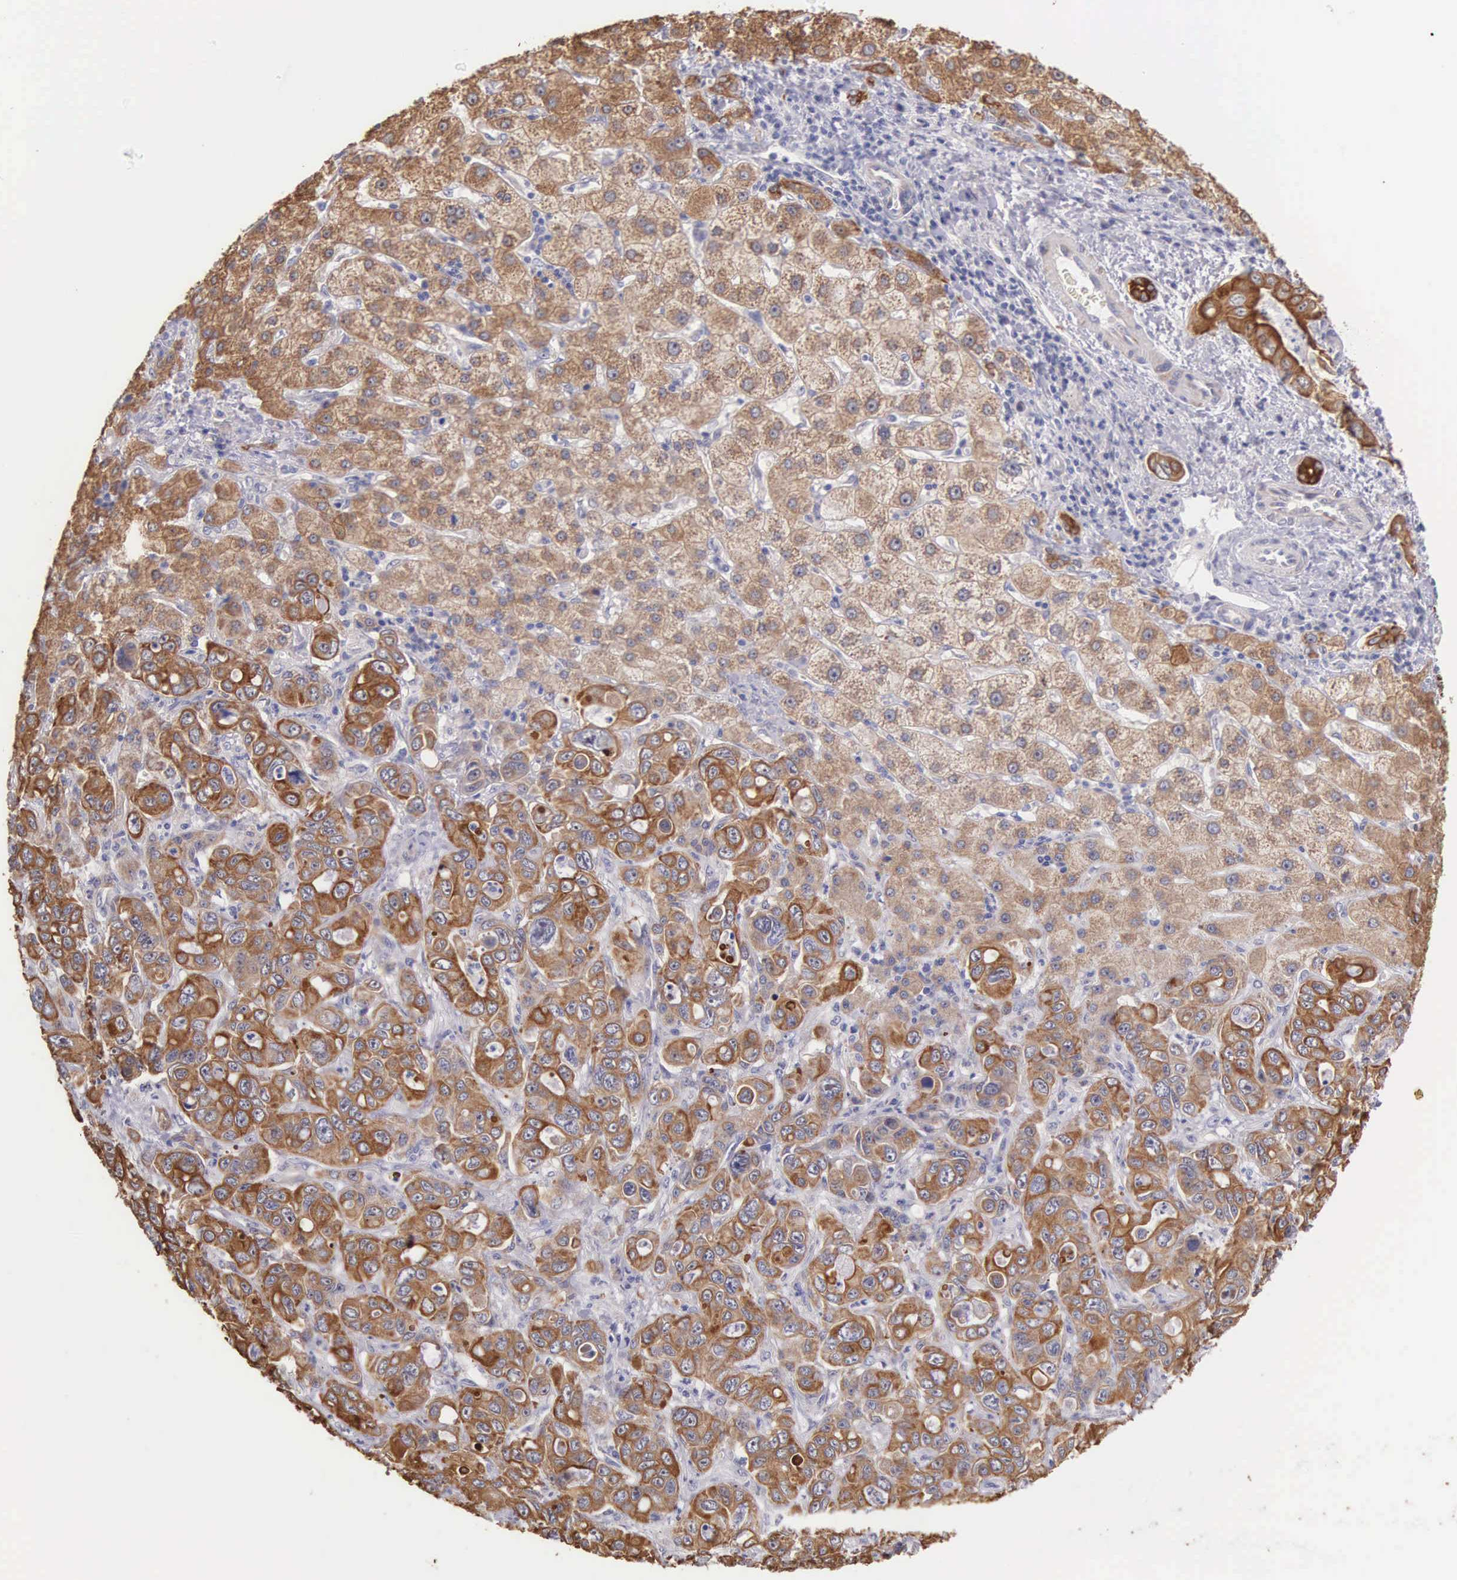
{"staining": {"intensity": "moderate", "quantity": ">75%", "location": "cytoplasmic/membranous"}, "tissue": "liver cancer", "cell_type": "Tumor cells", "image_type": "cancer", "snomed": [{"axis": "morphology", "description": "Cholangiocarcinoma"}, {"axis": "topography", "description": "Liver"}], "caption": "Brown immunohistochemical staining in liver cancer (cholangiocarcinoma) shows moderate cytoplasmic/membranous staining in approximately >75% of tumor cells. The staining is performed using DAB brown chromogen to label protein expression. The nuclei are counter-stained blue using hematoxylin.", "gene": "PIR", "patient": {"sex": "female", "age": 79}}